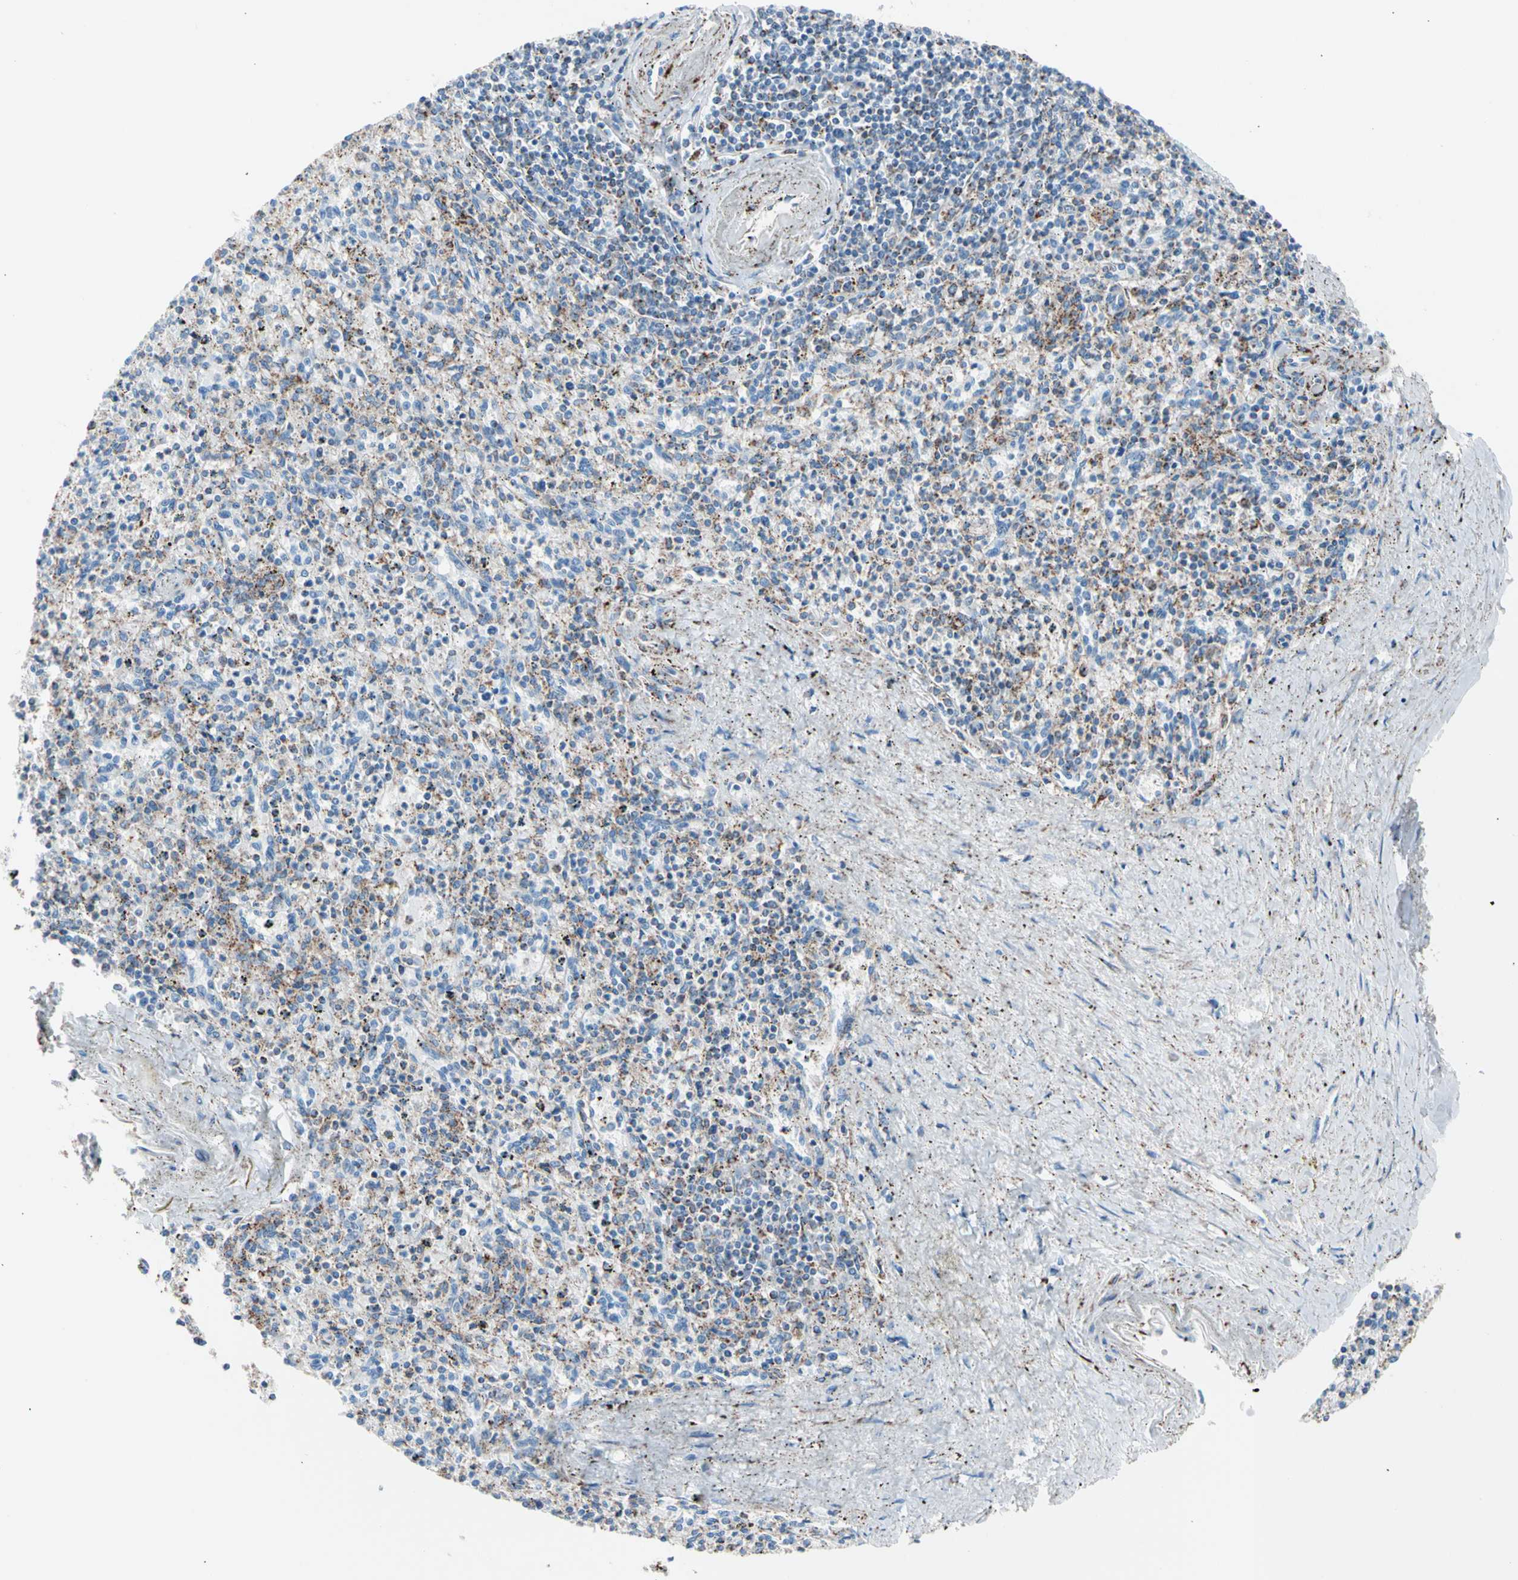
{"staining": {"intensity": "strong", "quantity": "<25%", "location": "cytoplasmic/membranous"}, "tissue": "spleen", "cell_type": "Cells in red pulp", "image_type": "normal", "snomed": [{"axis": "morphology", "description": "Normal tissue, NOS"}, {"axis": "topography", "description": "Spleen"}], "caption": "About <25% of cells in red pulp in unremarkable spleen exhibit strong cytoplasmic/membranous protein positivity as visualized by brown immunohistochemical staining.", "gene": "HK1", "patient": {"sex": "male", "age": 72}}